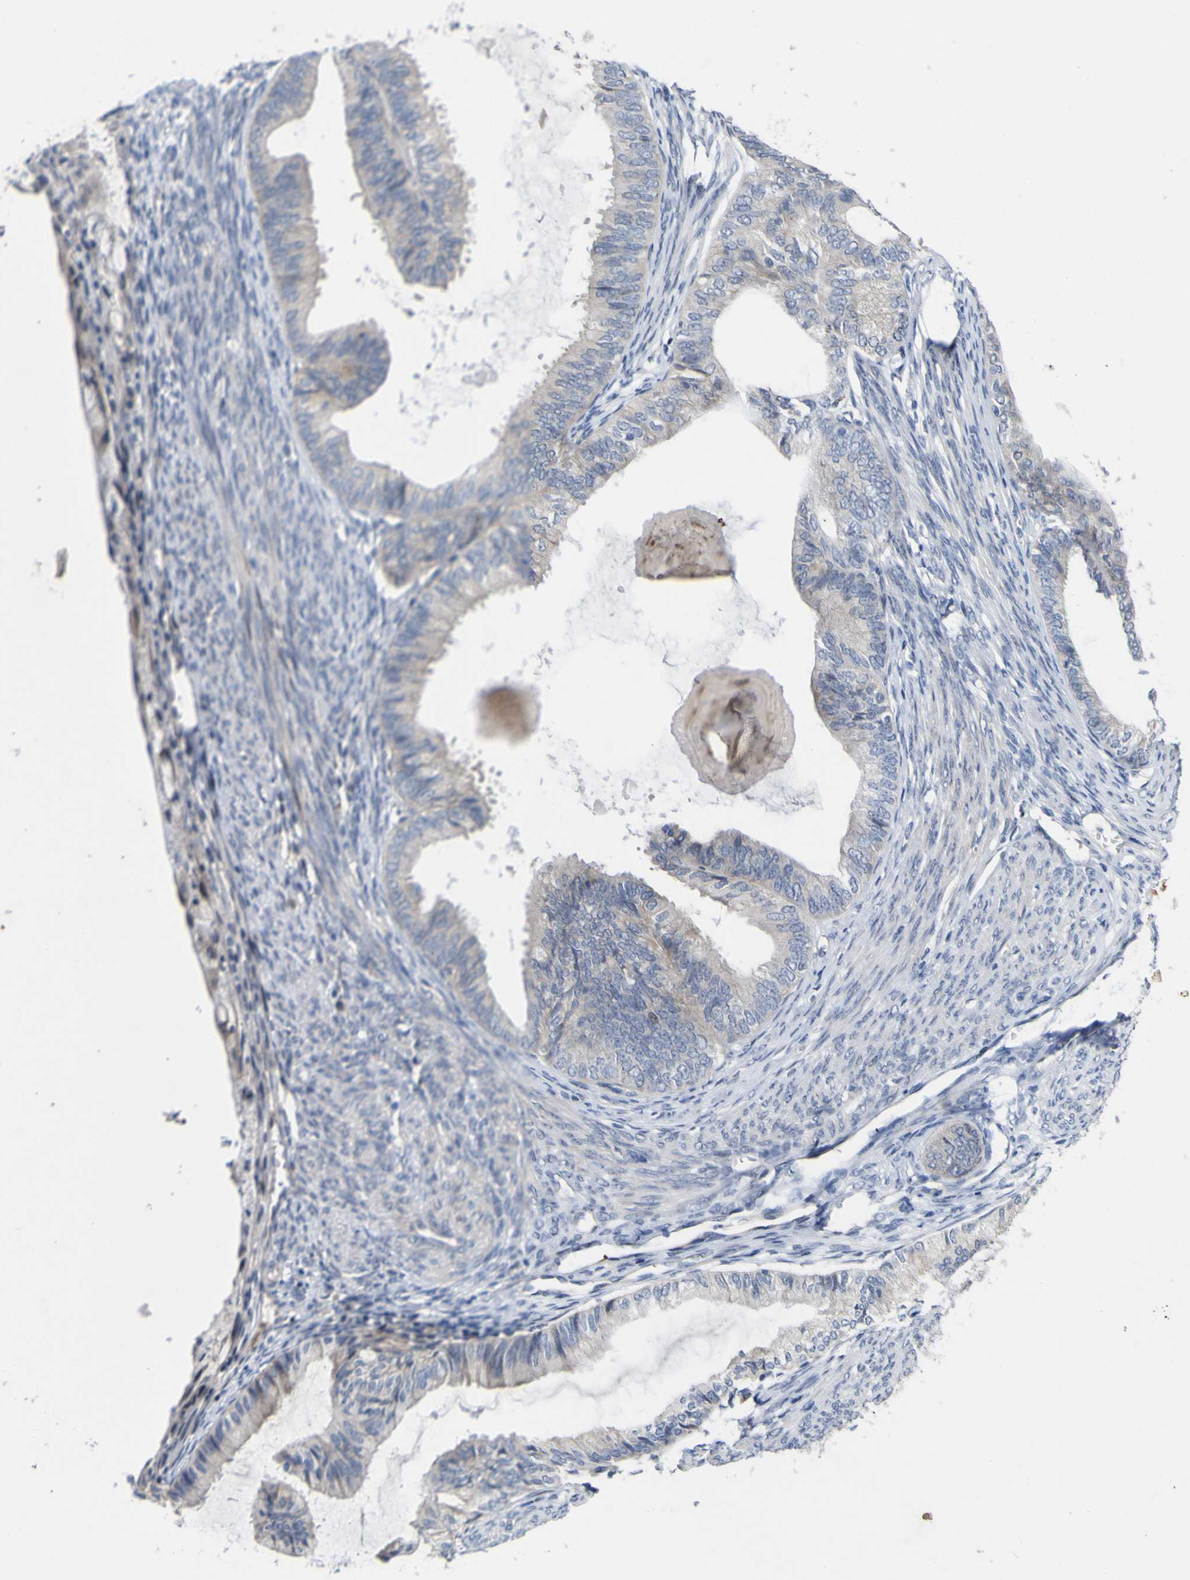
{"staining": {"intensity": "weak", "quantity": ">75%", "location": "cytoplasmic/membranous"}, "tissue": "endometrial cancer", "cell_type": "Tumor cells", "image_type": "cancer", "snomed": [{"axis": "morphology", "description": "Adenocarcinoma, NOS"}, {"axis": "topography", "description": "Endometrium"}], "caption": "Endometrial cancer (adenocarcinoma) stained with a protein marker demonstrates weak staining in tumor cells.", "gene": "NAV1", "patient": {"sex": "female", "age": 86}}